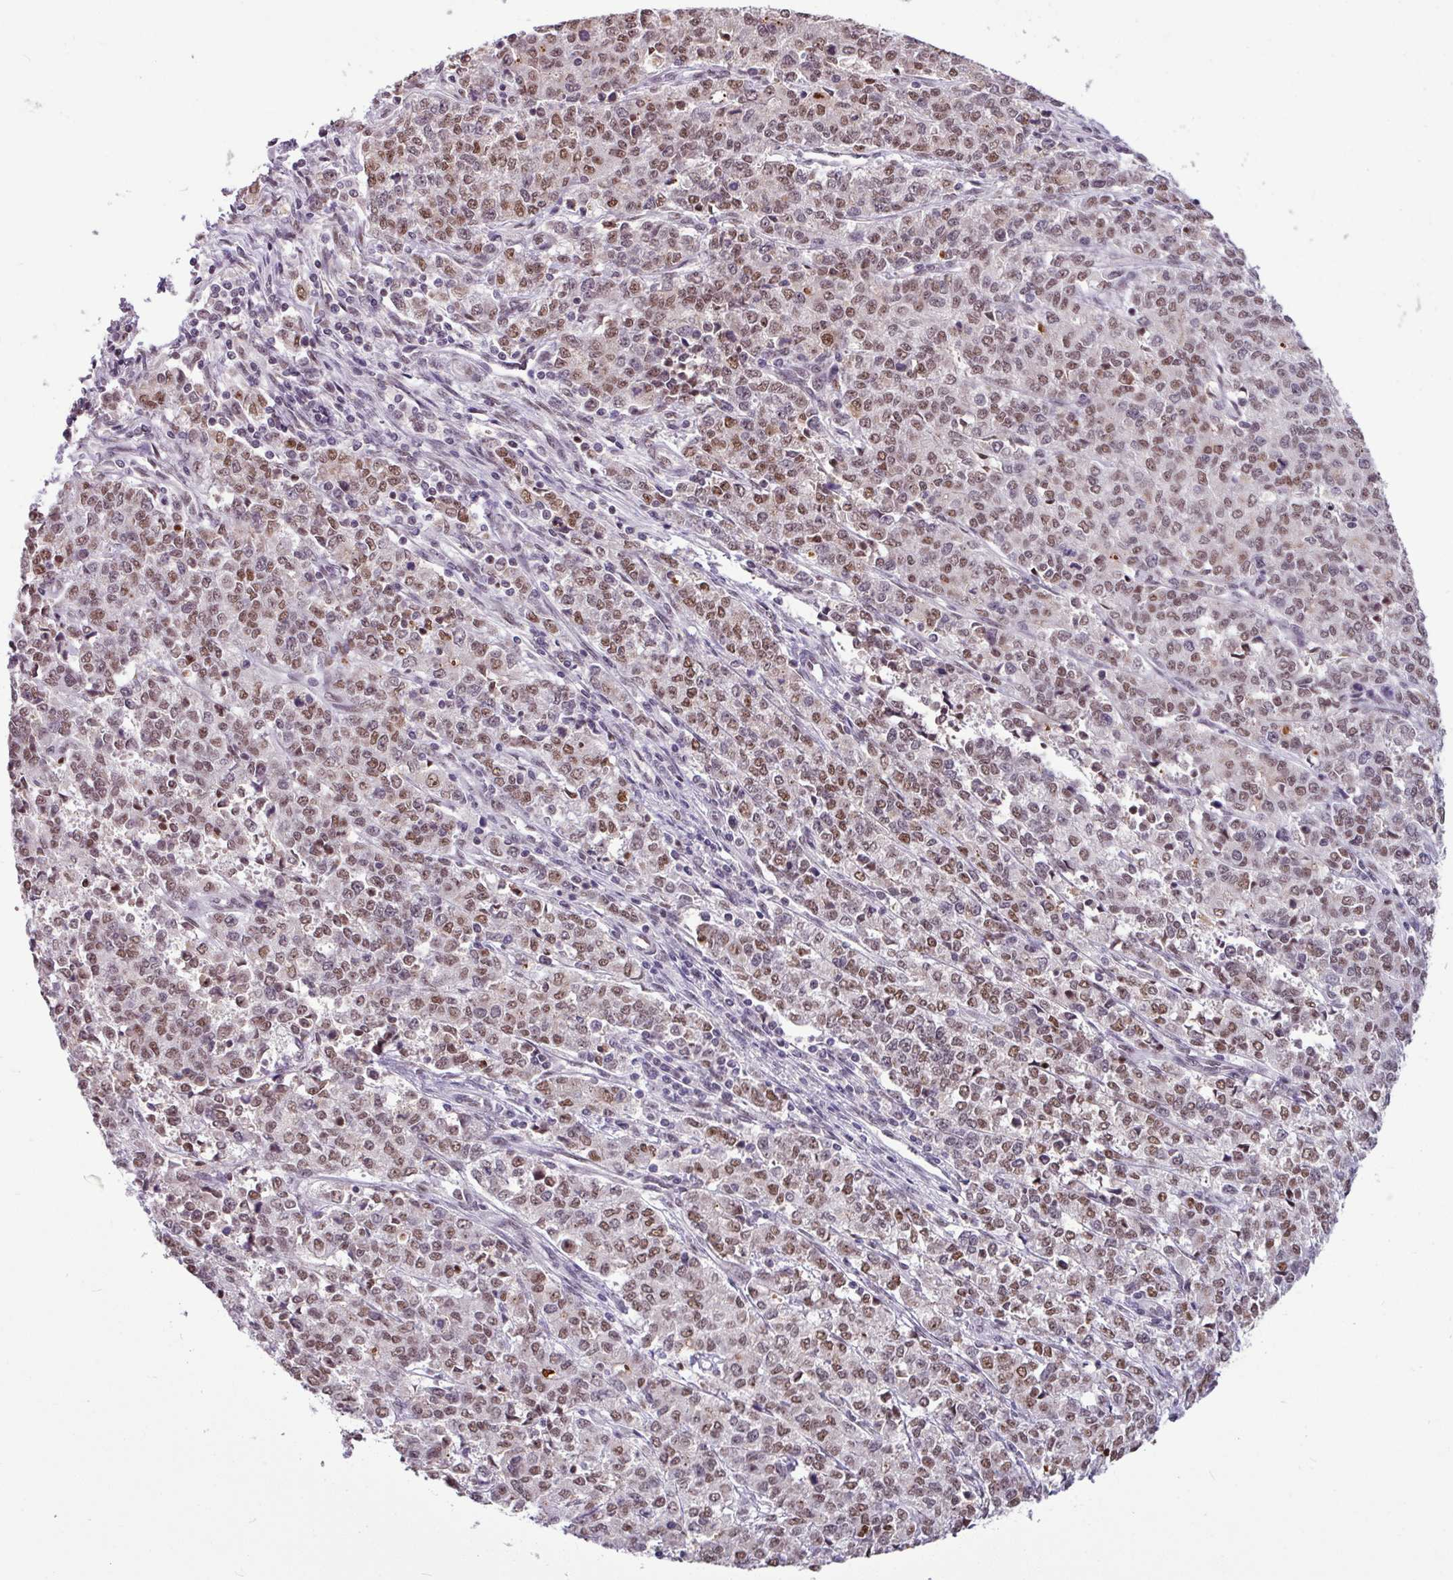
{"staining": {"intensity": "strong", "quantity": ">75%", "location": "nuclear"}, "tissue": "endometrial cancer", "cell_type": "Tumor cells", "image_type": "cancer", "snomed": [{"axis": "morphology", "description": "Adenocarcinoma, NOS"}, {"axis": "topography", "description": "Endometrium"}], "caption": "A micrograph showing strong nuclear expression in about >75% of tumor cells in endometrial cancer, as visualized by brown immunohistochemical staining.", "gene": "TDG", "patient": {"sex": "female", "age": 50}}